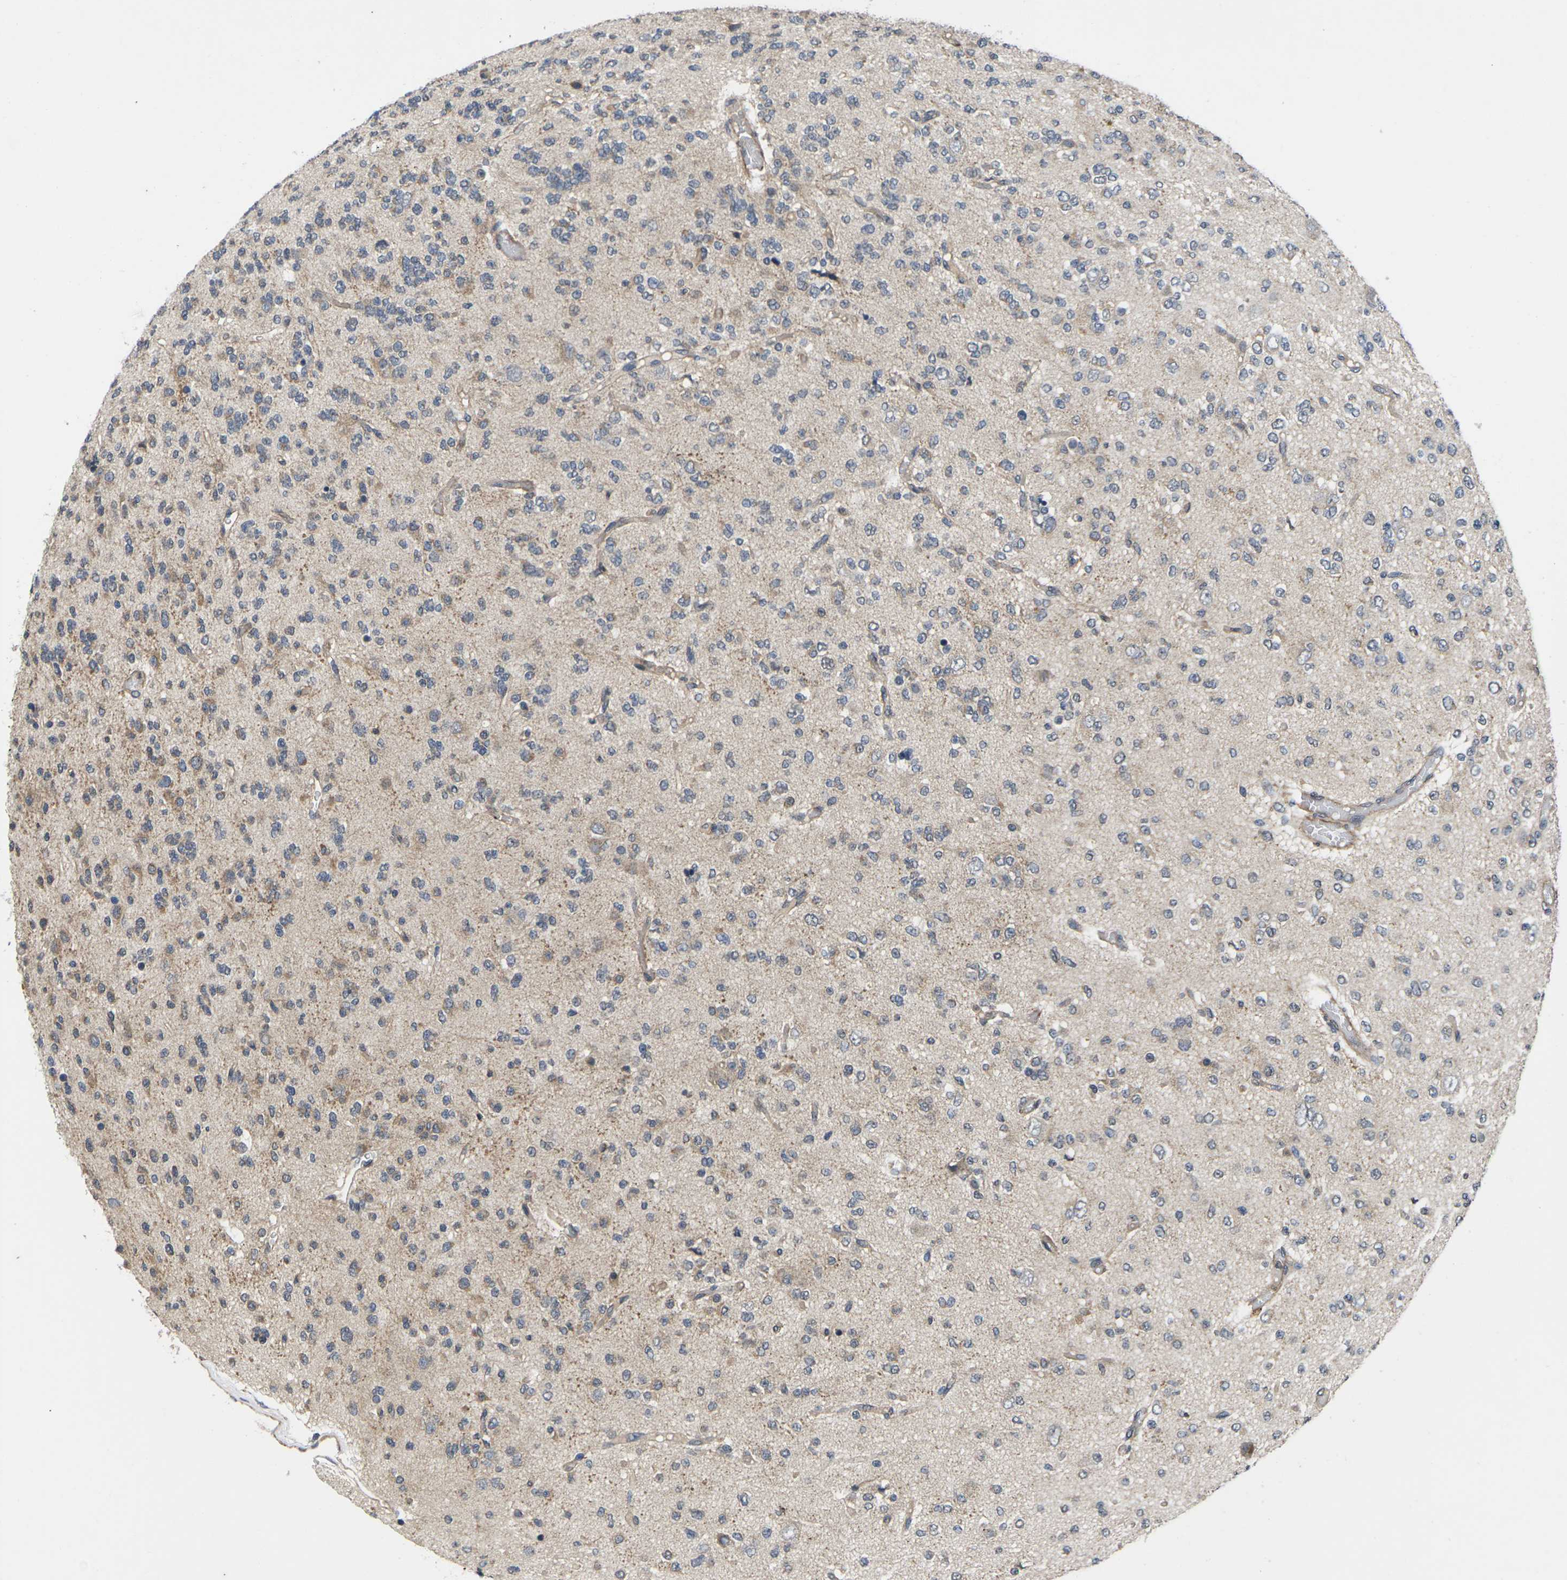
{"staining": {"intensity": "moderate", "quantity": "<25%", "location": "cytoplasmic/membranous"}, "tissue": "glioma", "cell_type": "Tumor cells", "image_type": "cancer", "snomed": [{"axis": "morphology", "description": "Glioma, malignant, Low grade"}, {"axis": "topography", "description": "Brain"}], "caption": "Moderate cytoplasmic/membranous protein staining is identified in approximately <25% of tumor cells in glioma.", "gene": "DKK2", "patient": {"sex": "male", "age": 38}}